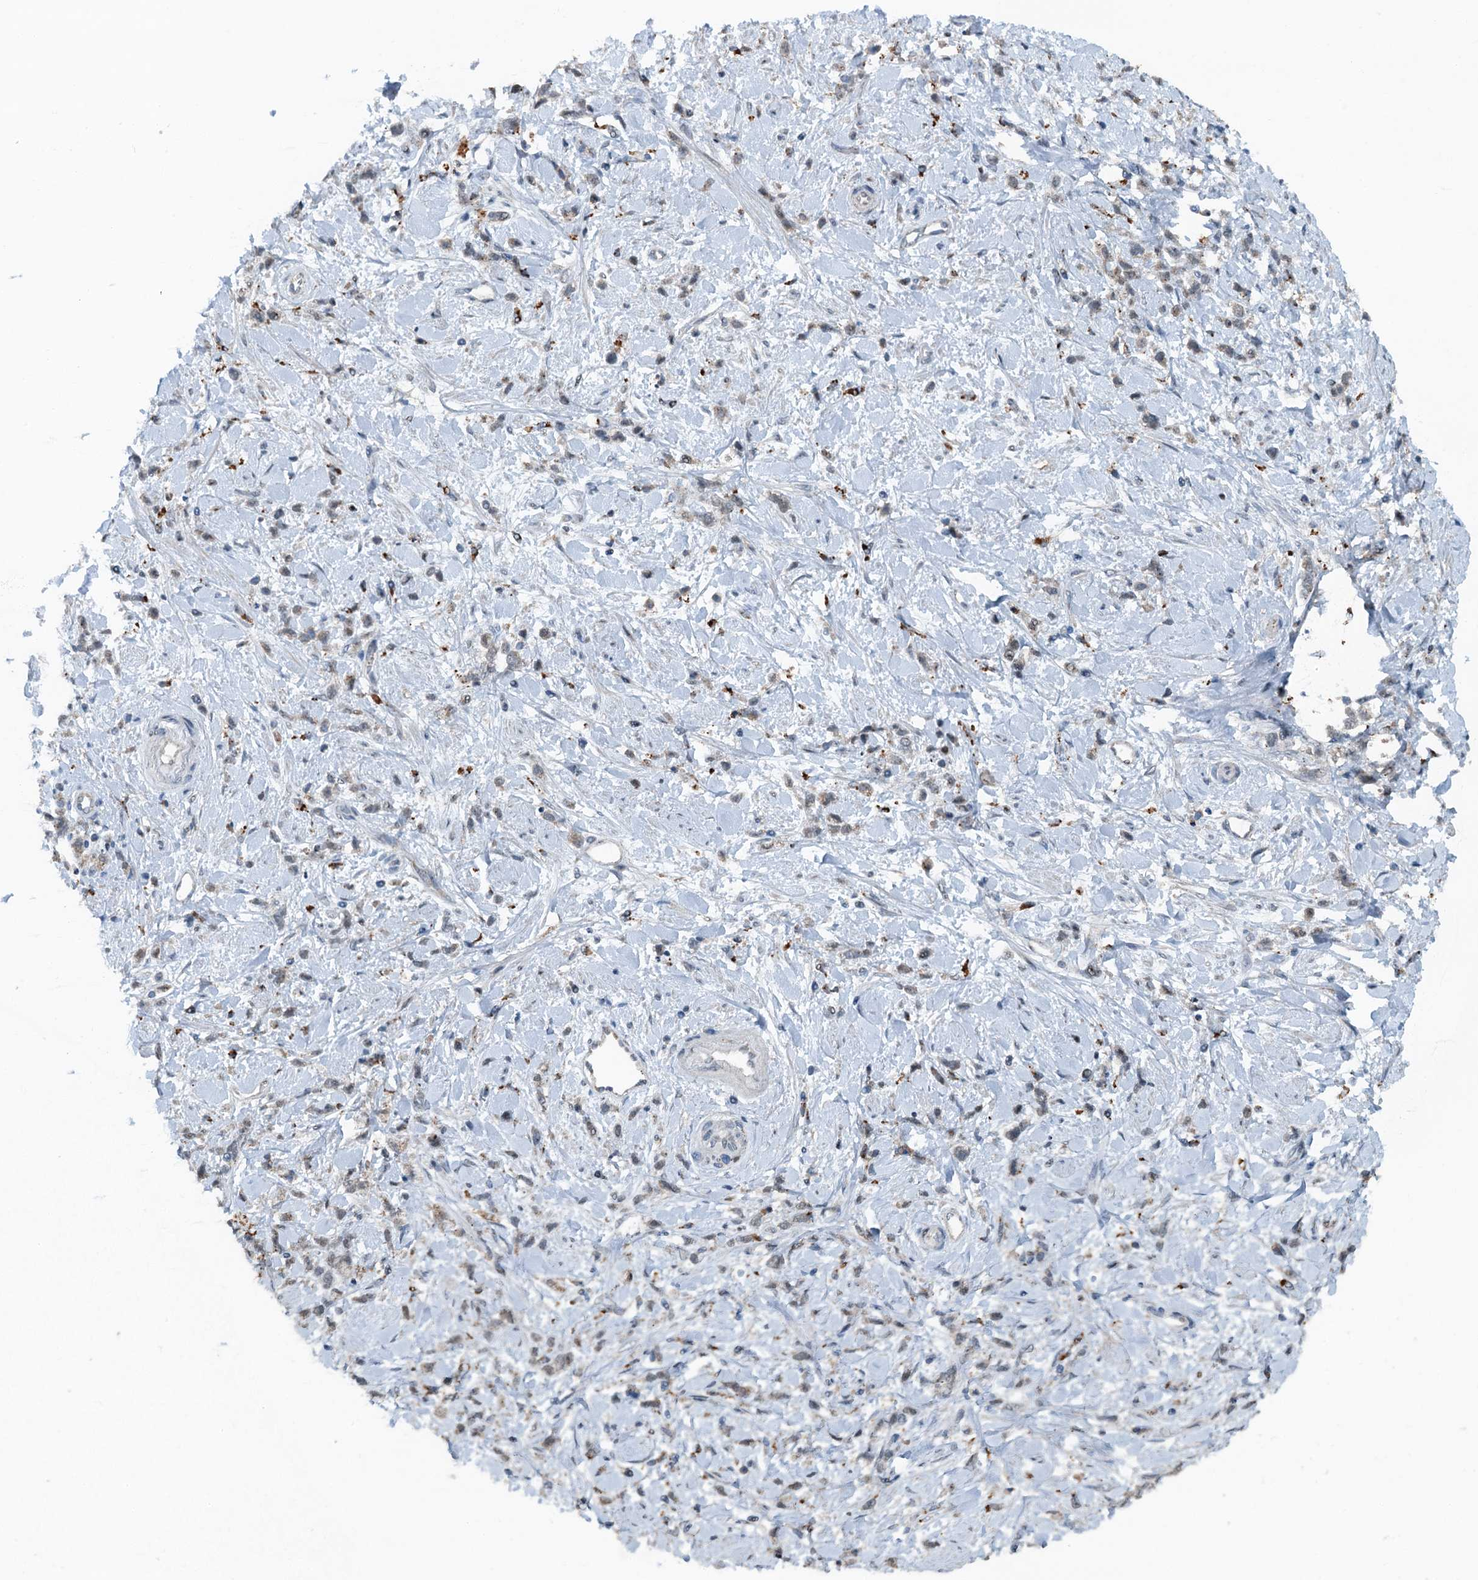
{"staining": {"intensity": "negative", "quantity": "none", "location": "none"}, "tissue": "stomach cancer", "cell_type": "Tumor cells", "image_type": "cancer", "snomed": [{"axis": "morphology", "description": "Adenocarcinoma, NOS"}, {"axis": "topography", "description": "Stomach"}], "caption": "IHC photomicrograph of human stomach adenocarcinoma stained for a protein (brown), which shows no expression in tumor cells.", "gene": "BMERB1", "patient": {"sex": "female", "age": 60}}